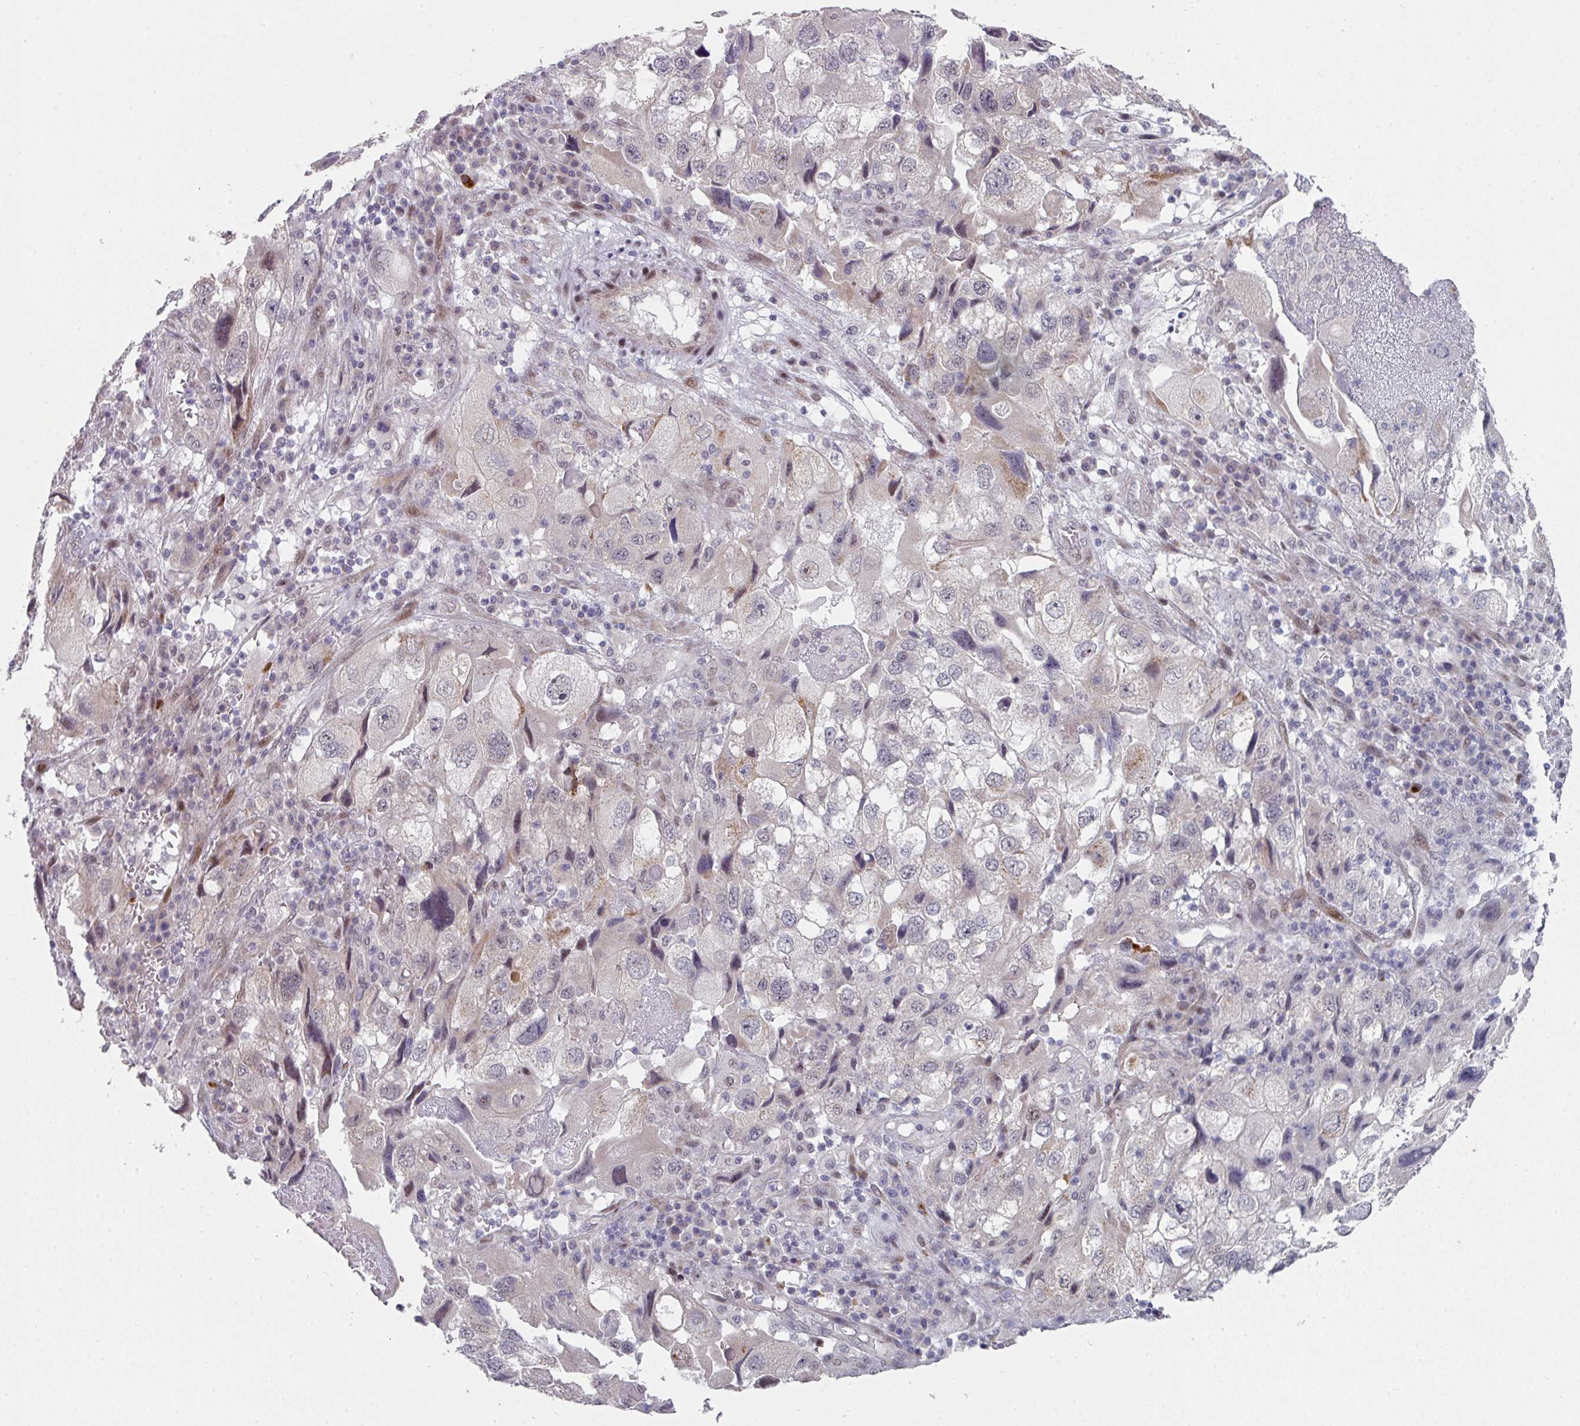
{"staining": {"intensity": "negative", "quantity": "none", "location": "none"}, "tissue": "endometrial cancer", "cell_type": "Tumor cells", "image_type": "cancer", "snomed": [{"axis": "morphology", "description": "Adenocarcinoma, NOS"}, {"axis": "topography", "description": "Endometrium"}], "caption": "This micrograph is of adenocarcinoma (endometrial) stained with immunohistochemistry (IHC) to label a protein in brown with the nuclei are counter-stained blue. There is no expression in tumor cells.", "gene": "TMCC1", "patient": {"sex": "female", "age": 49}}